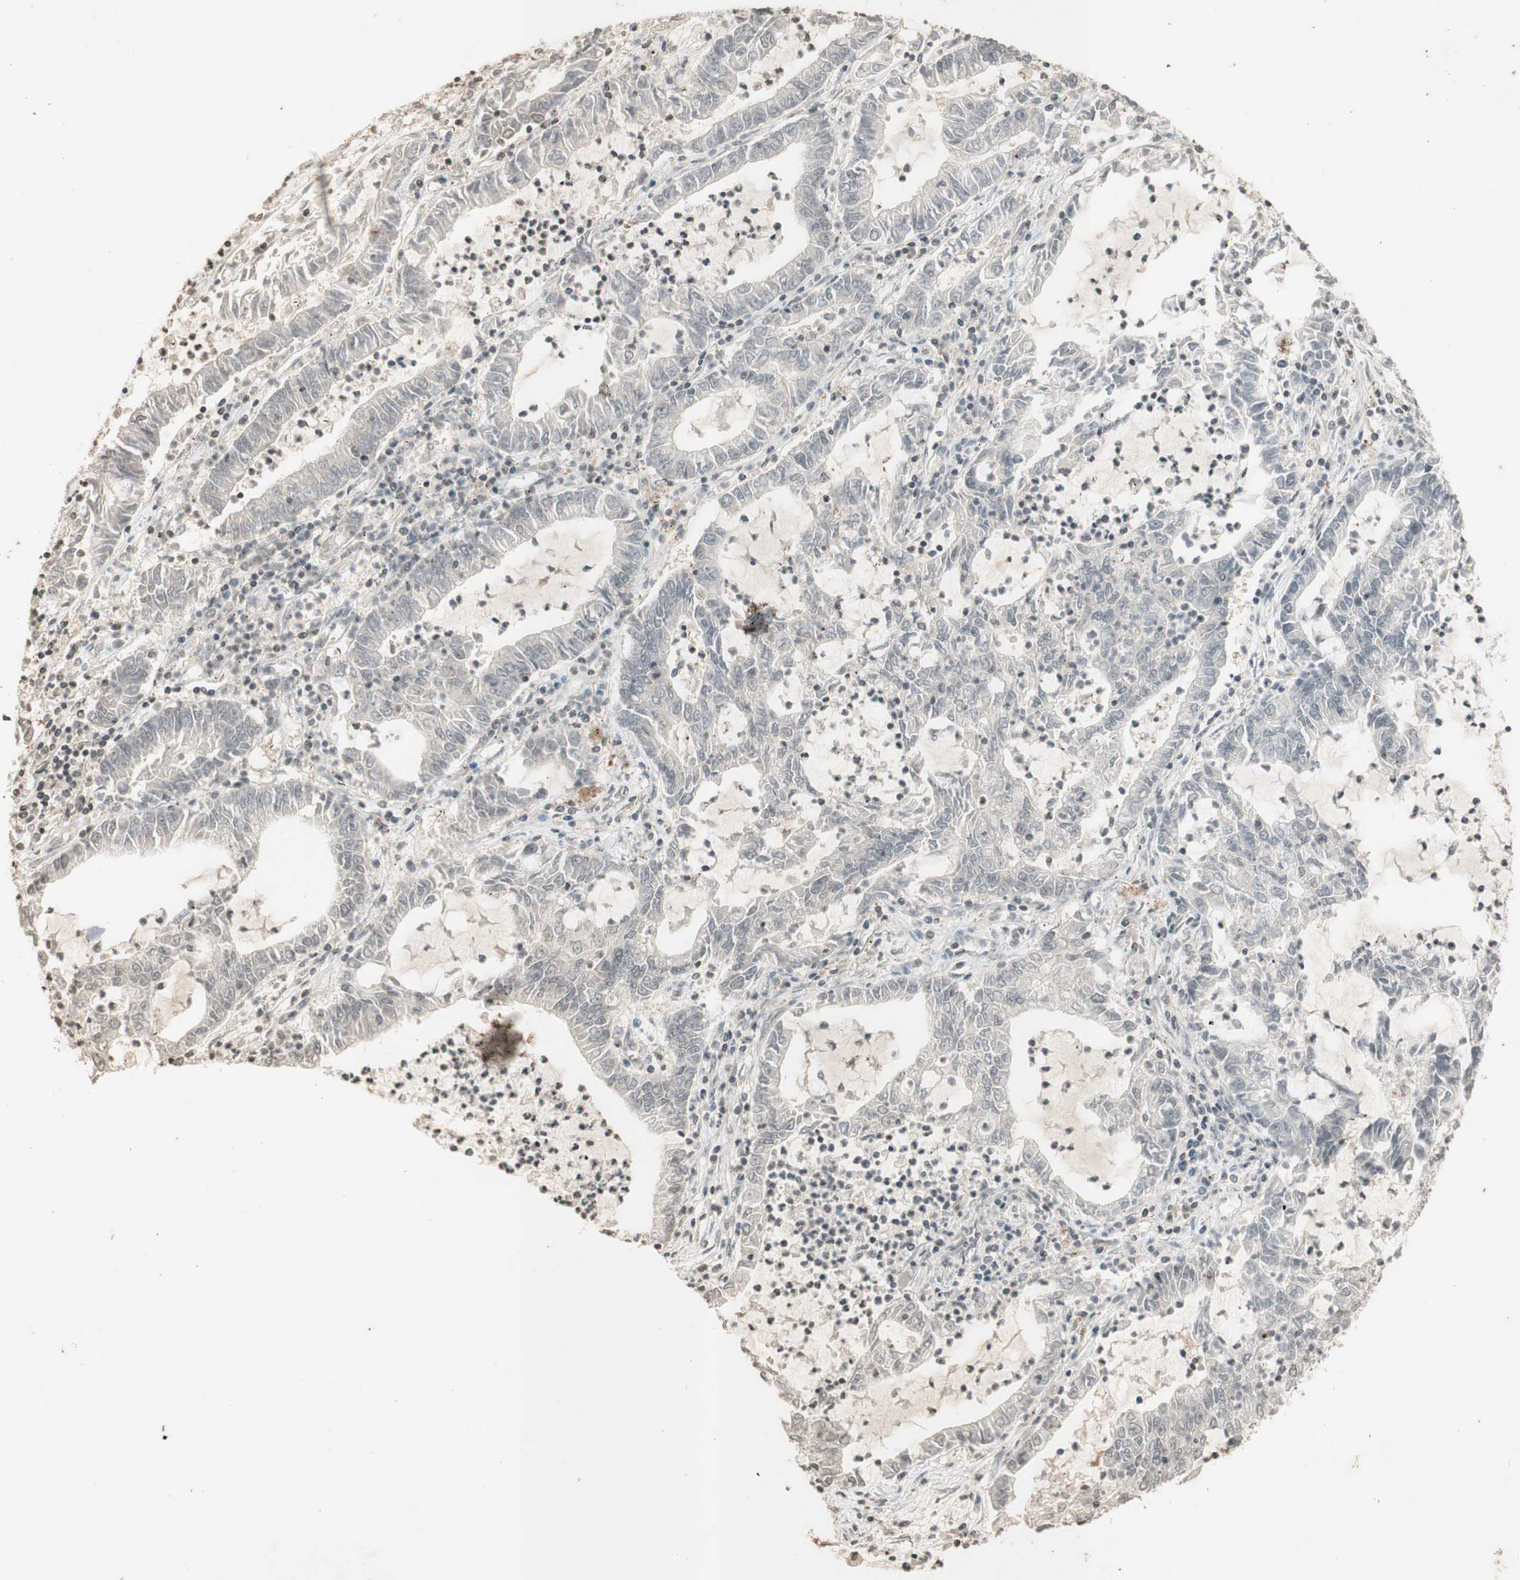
{"staining": {"intensity": "negative", "quantity": "none", "location": "none"}, "tissue": "lung cancer", "cell_type": "Tumor cells", "image_type": "cancer", "snomed": [{"axis": "morphology", "description": "Adenocarcinoma, NOS"}, {"axis": "topography", "description": "Lung"}], "caption": "There is no significant expression in tumor cells of lung cancer.", "gene": "GLI1", "patient": {"sex": "female", "age": 51}}